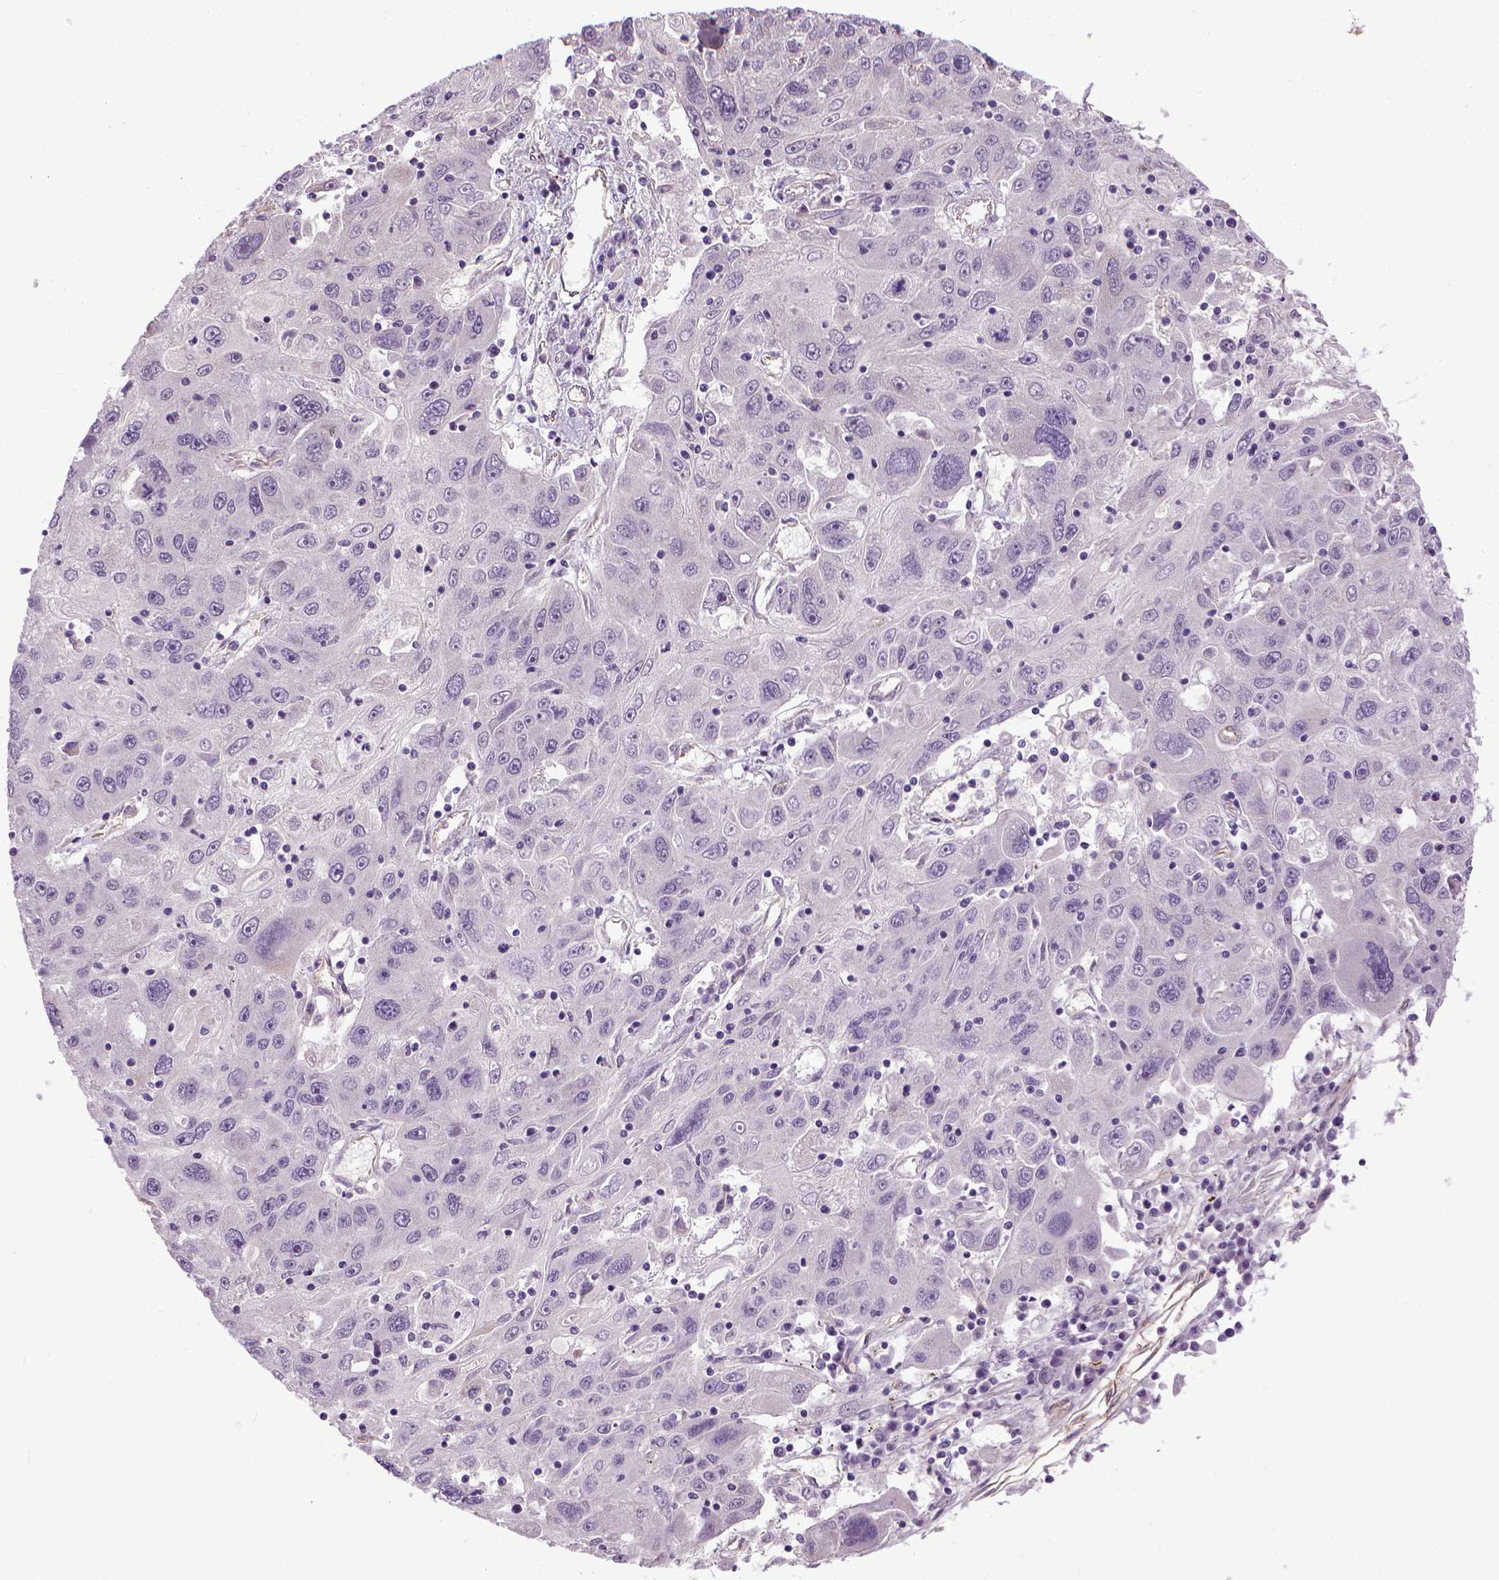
{"staining": {"intensity": "negative", "quantity": "none", "location": "none"}, "tissue": "stomach cancer", "cell_type": "Tumor cells", "image_type": "cancer", "snomed": [{"axis": "morphology", "description": "Adenocarcinoma, NOS"}, {"axis": "topography", "description": "Stomach"}], "caption": "This is an immunohistochemistry (IHC) photomicrograph of human adenocarcinoma (stomach). There is no positivity in tumor cells.", "gene": "ENG", "patient": {"sex": "male", "age": 56}}